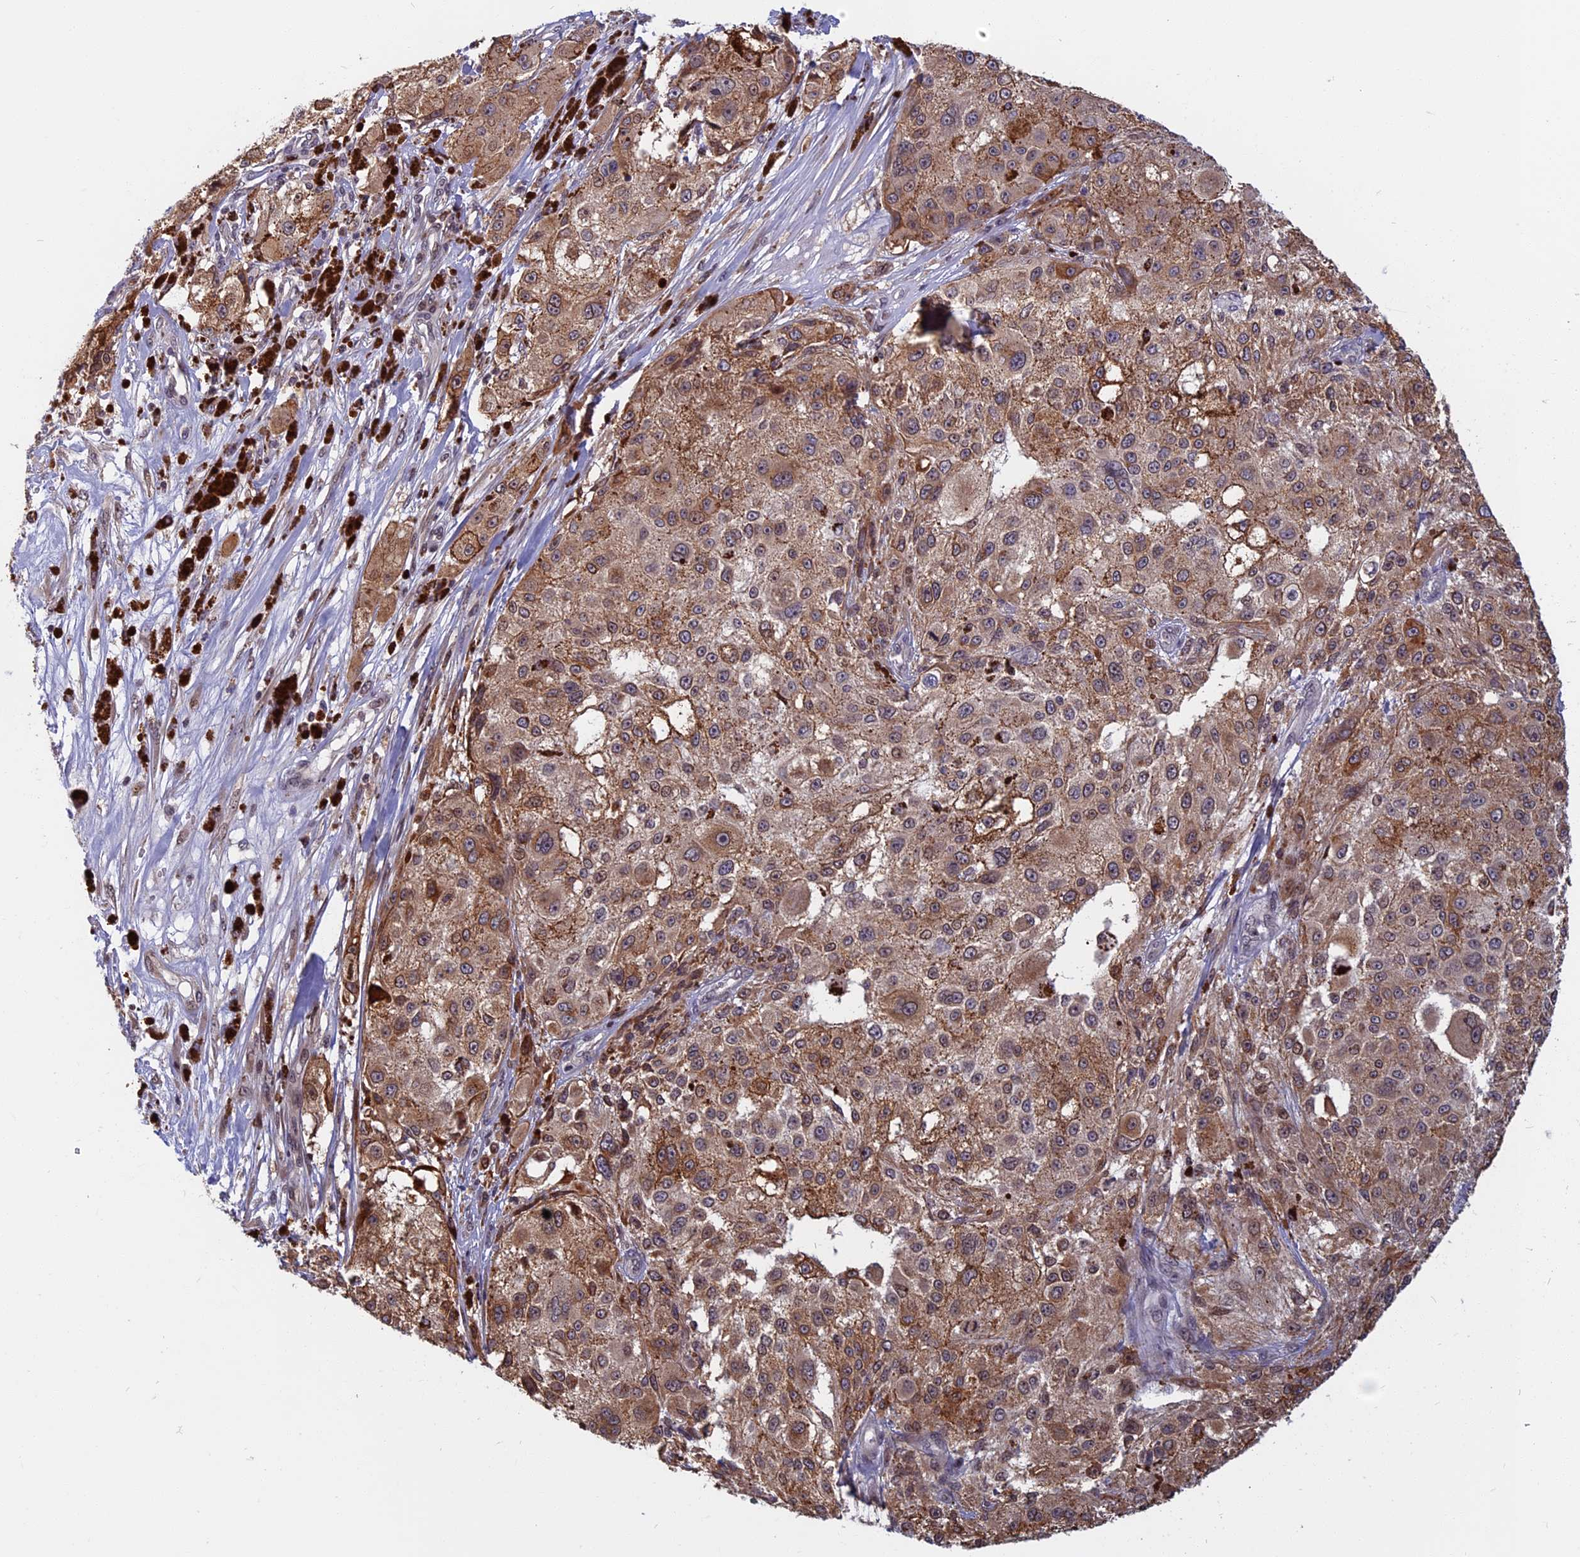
{"staining": {"intensity": "moderate", "quantity": ">75%", "location": "cytoplasmic/membranous"}, "tissue": "melanoma", "cell_type": "Tumor cells", "image_type": "cancer", "snomed": [{"axis": "morphology", "description": "Necrosis, NOS"}, {"axis": "morphology", "description": "Malignant melanoma, NOS"}, {"axis": "topography", "description": "Skin"}], "caption": "Melanoma tissue shows moderate cytoplasmic/membranous staining in about >75% of tumor cells, visualized by immunohistochemistry.", "gene": "CCDC113", "patient": {"sex": "female", "age": 87}}